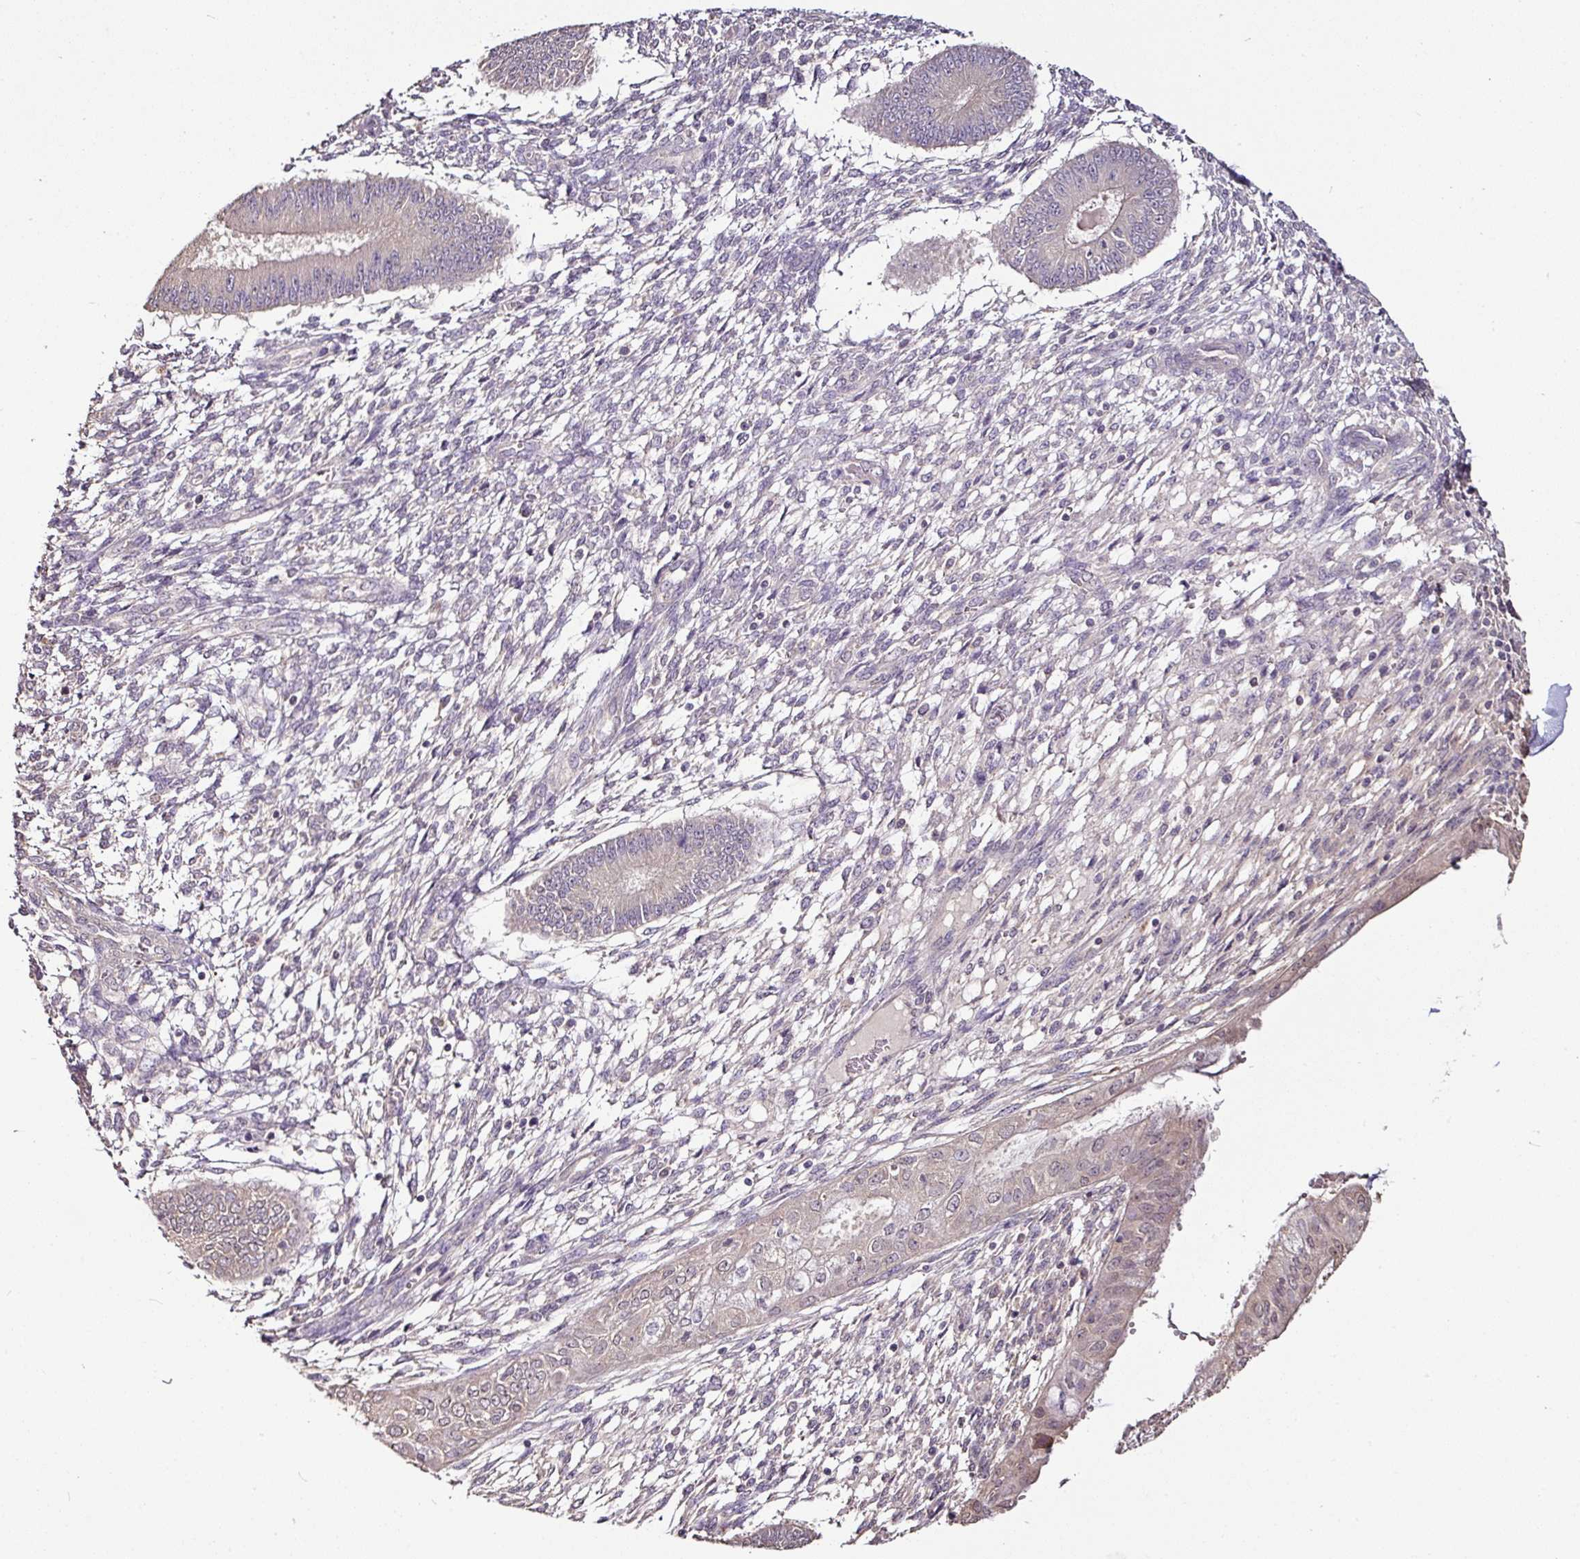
{"staining": {"intensity": "negative", "quantity": "none", "location": "none"}, "tissue": "endometrium", "cell_type": "Cells in endometrial stroma", "image_type": "normal", "snomed": [{"axis": "morphology", "description": "Normal tissue, NOS"}, {"axis": "topography", "description": "Endometrium"}], "caption": "Cells in endometrial stroma show no significant positivity in unremarkable endometrium. (DAB immunohistochemistry visualized using brightfield microscopy, high magnification).", "gene": "RPL38", "patient": {"sex": "female", "age": 49}}